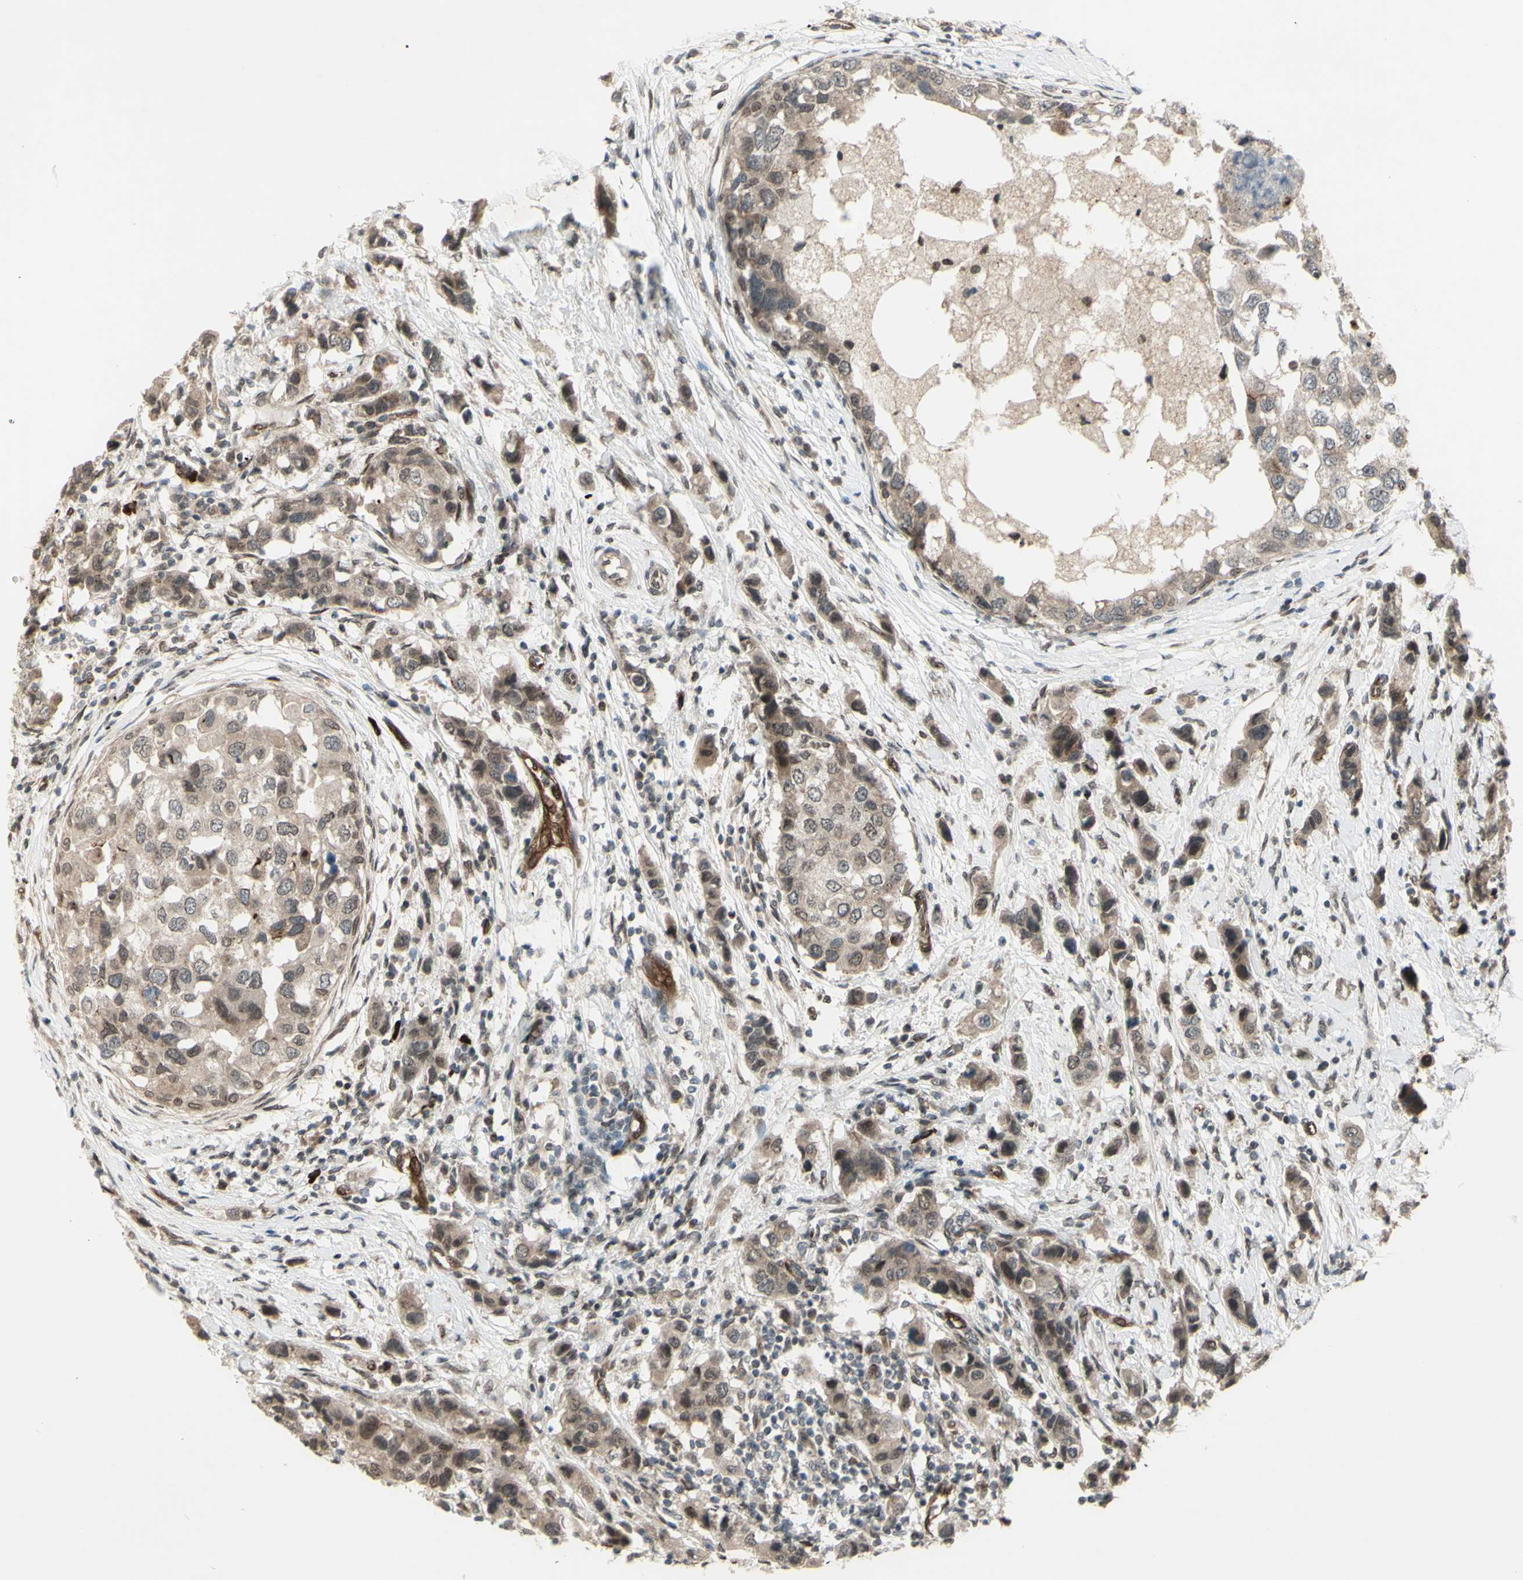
{"staining": {"intensity": "weak", "quantity": ">75%", "location": "cytoplasmic/membranous"}, "tissue": "breast cancer", "cell_type": "Tumor cells", "image_type": "cancer", "snomed": [{"axis": "morphology", "description": "Normal tissue, NOS"}, {"axis": "morphology", "description": "Duct carcinoma"}, {"axis": "topography", "description": "Breast"}], "caption": "IHC micrograph of neoplastic tissue: human breast intraductal carcinoma stained using IHC demonstrates low levels of weak protein expression localized specifically in the cytoplasmic/membranous of tumor cells, appearing as a cytoplasmic/membranous brown color.", "gene": "MLF2", "patient": {"sex": "female", "age": 50}}